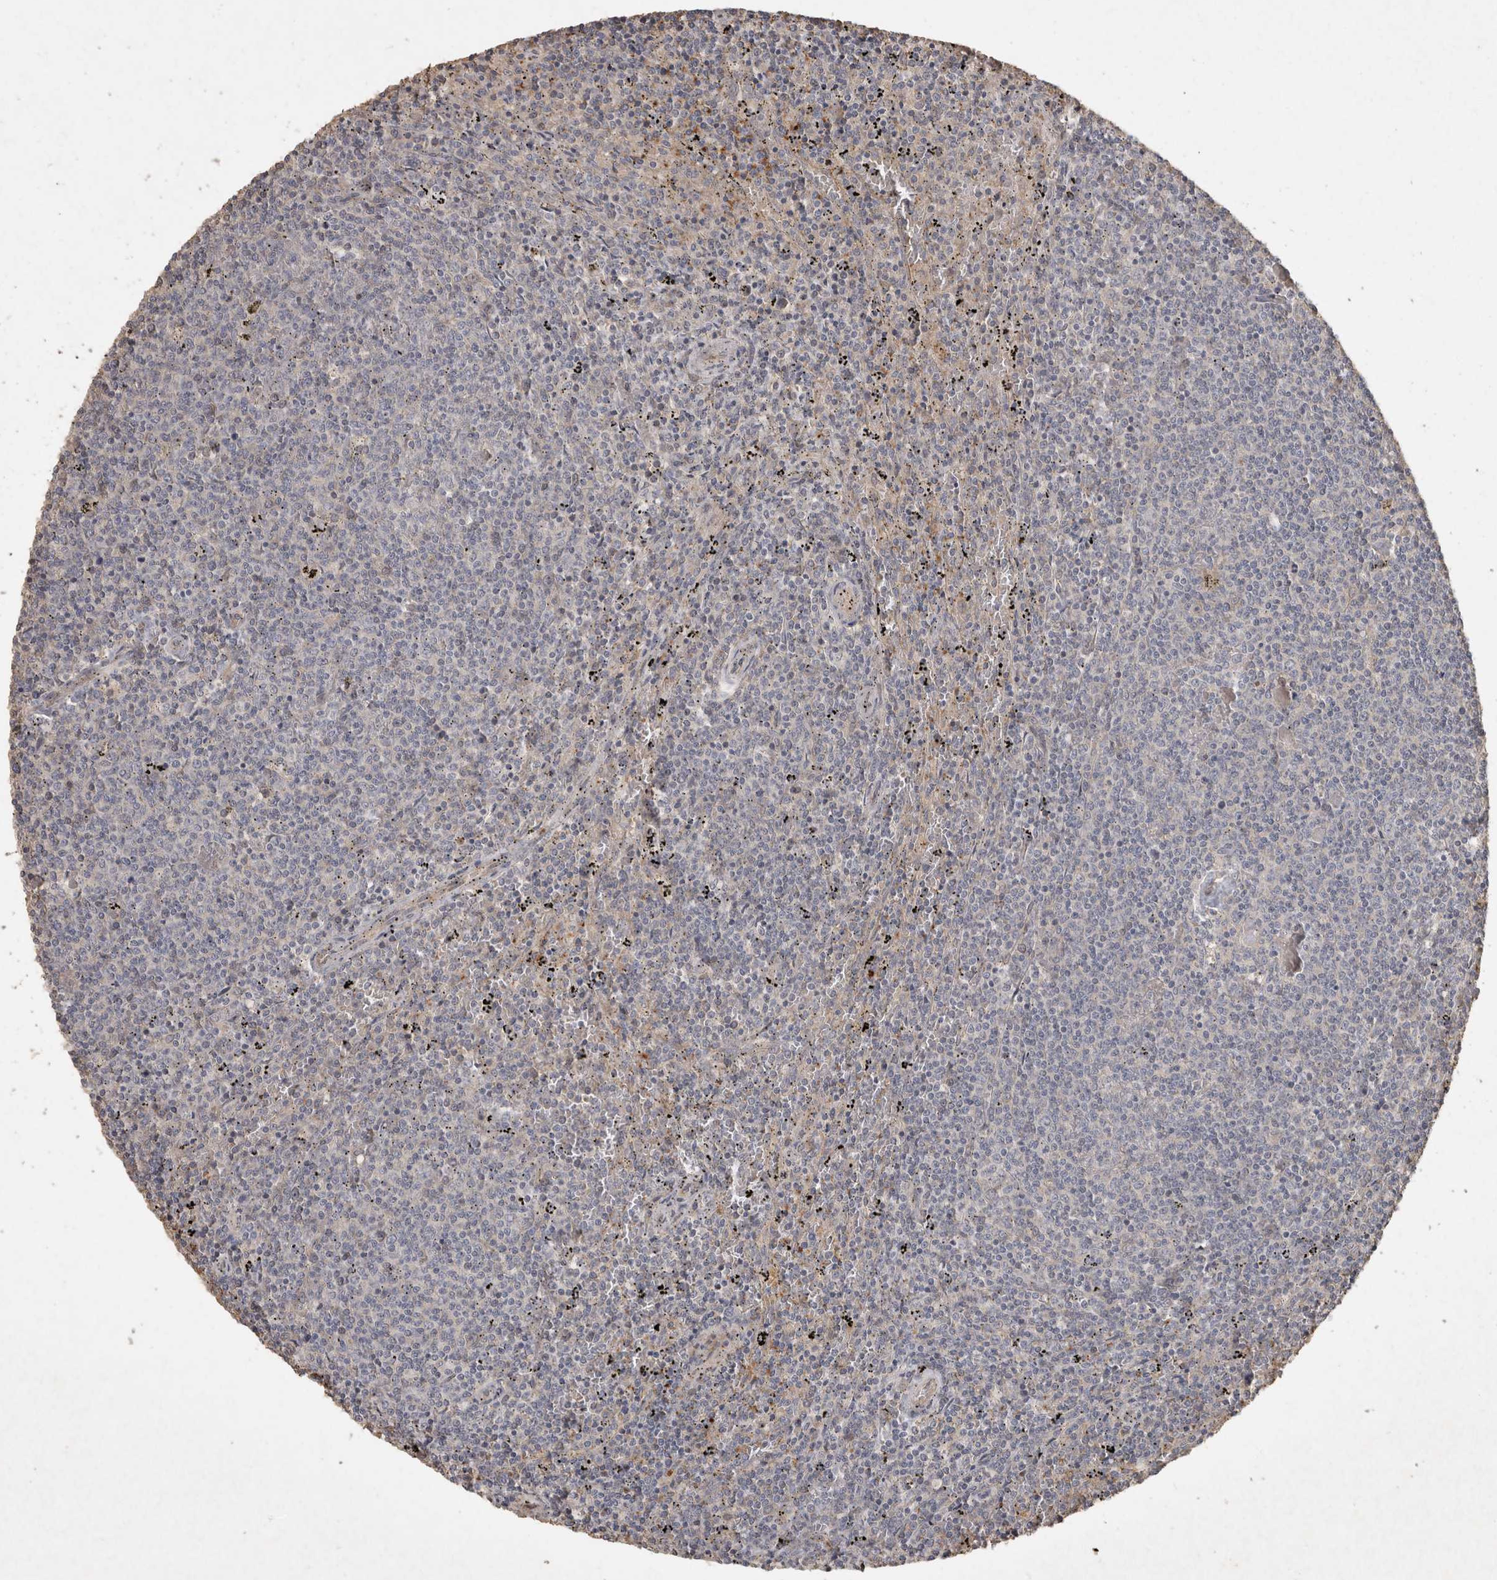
{"staining": {"intensity": "negative", "quantity": "none", "location": "none"}, "tissue": "lymphoma", "cell_type": "Tumor cells", "image_type": "cancer", "snomed": [{"axis": "morphology", "description": "Malignant lymphoma, non-Hodgkin's type, Low grade"}, {"axis": "topography", "description": "Spleen"}], "caption": "A micrograph of human malignant lymphoma, non-Hodgkin's type (low-grade) is negative for staining in tumor cells. Nuclei are stained in blue.", "gene": "OSTN", "patient": {"sex": "female", "age": 50}}